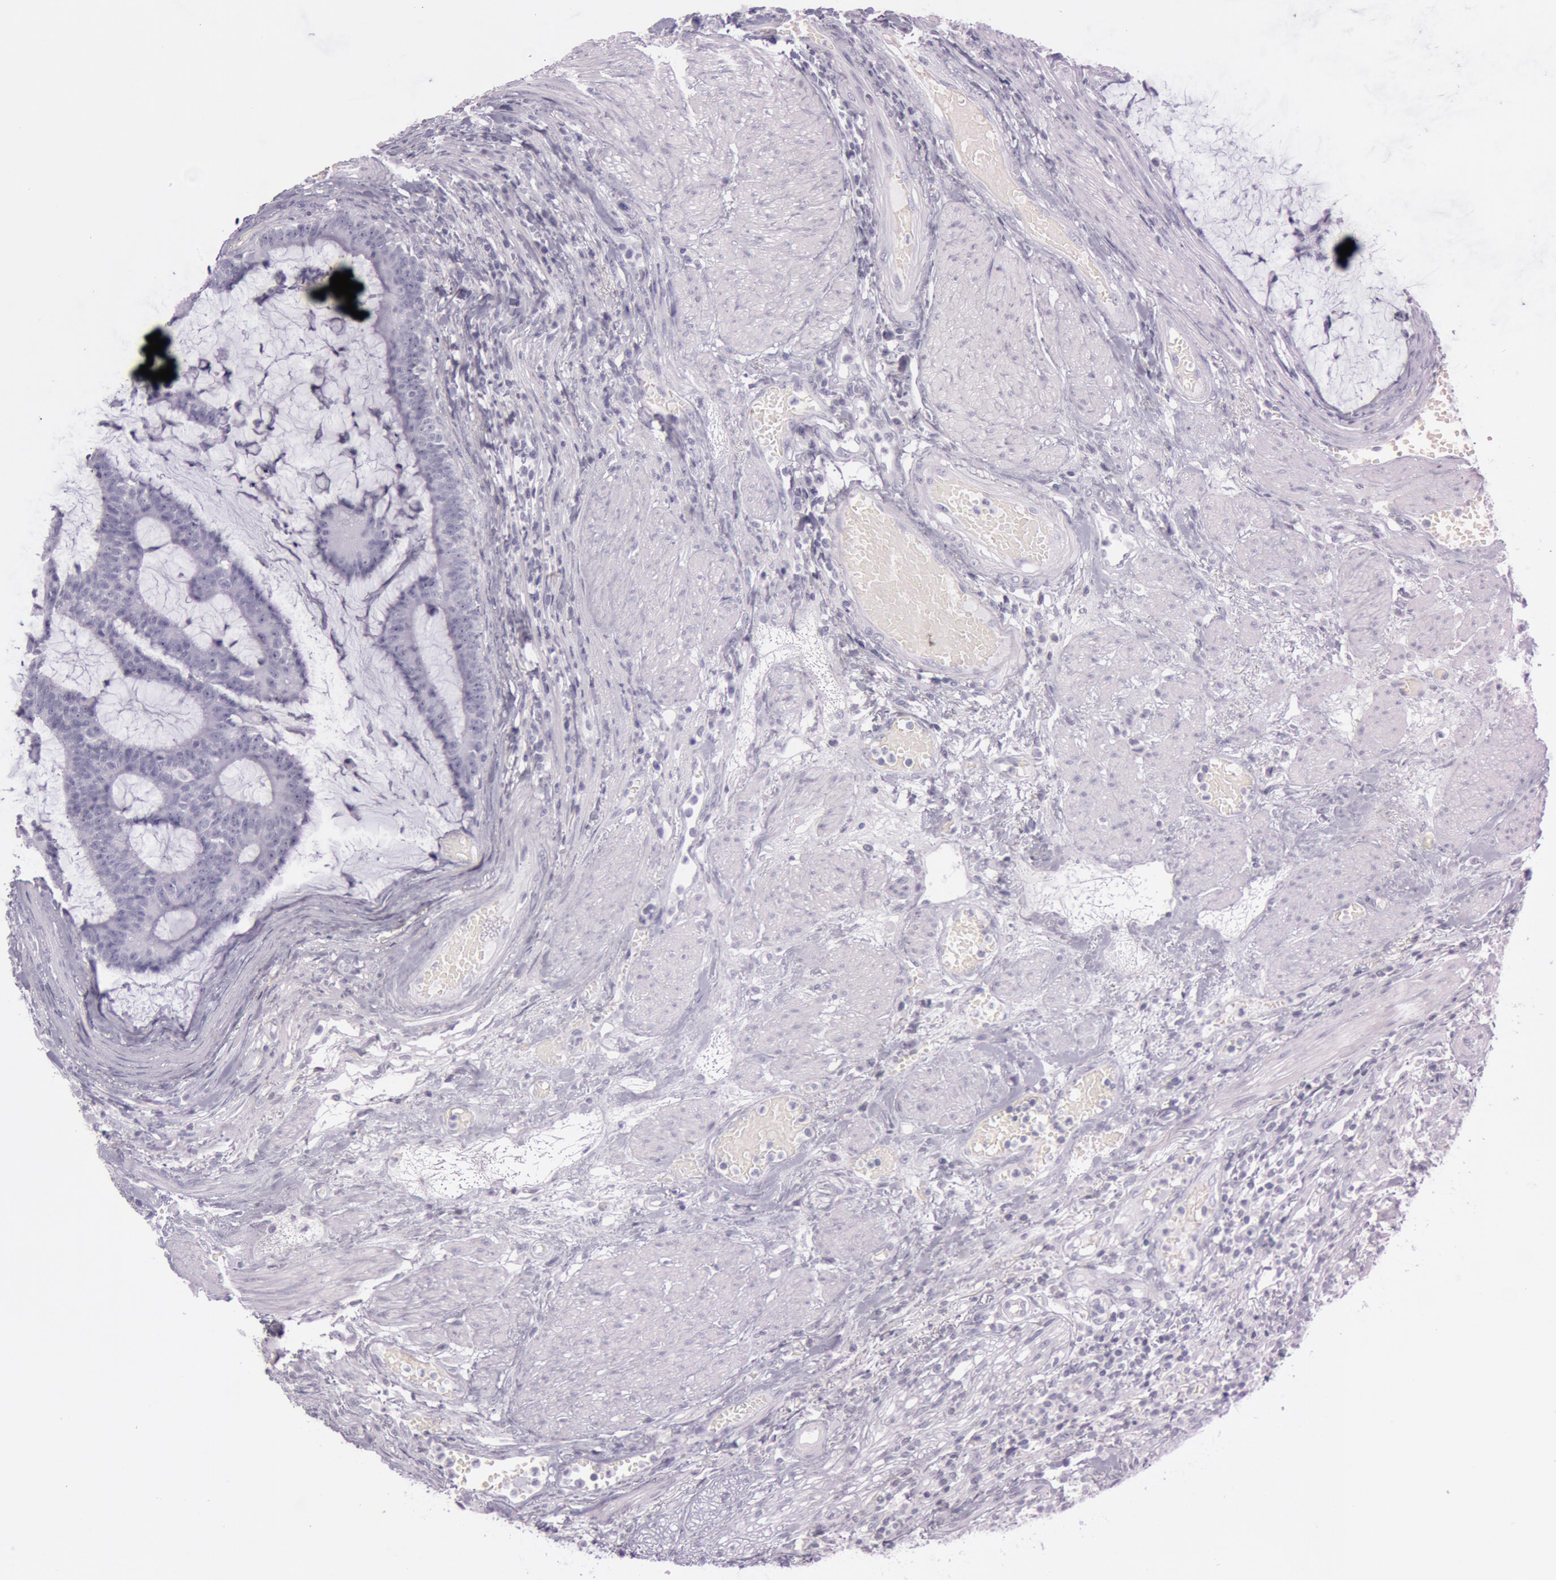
{"staining": {"intensity": "negative", "quantity": "none", "location": "none"}, "tissue": "colorectal cancer", "cell_type": "Tumor cells", "image_type": "cancer", "snomed": [{"axis": "morphology", "description": "Adenocarcinoma, NOS"}, {"axis": "topography", "description": "Colon"}], "caption": "DAB (3,3'-diaminobenzidine) immunohistochemical staining of colorectal cancer exhibits no significant expression in tumor cells.", "gene": "S100A7", "patient": {"sex": "female", "age": 84}}